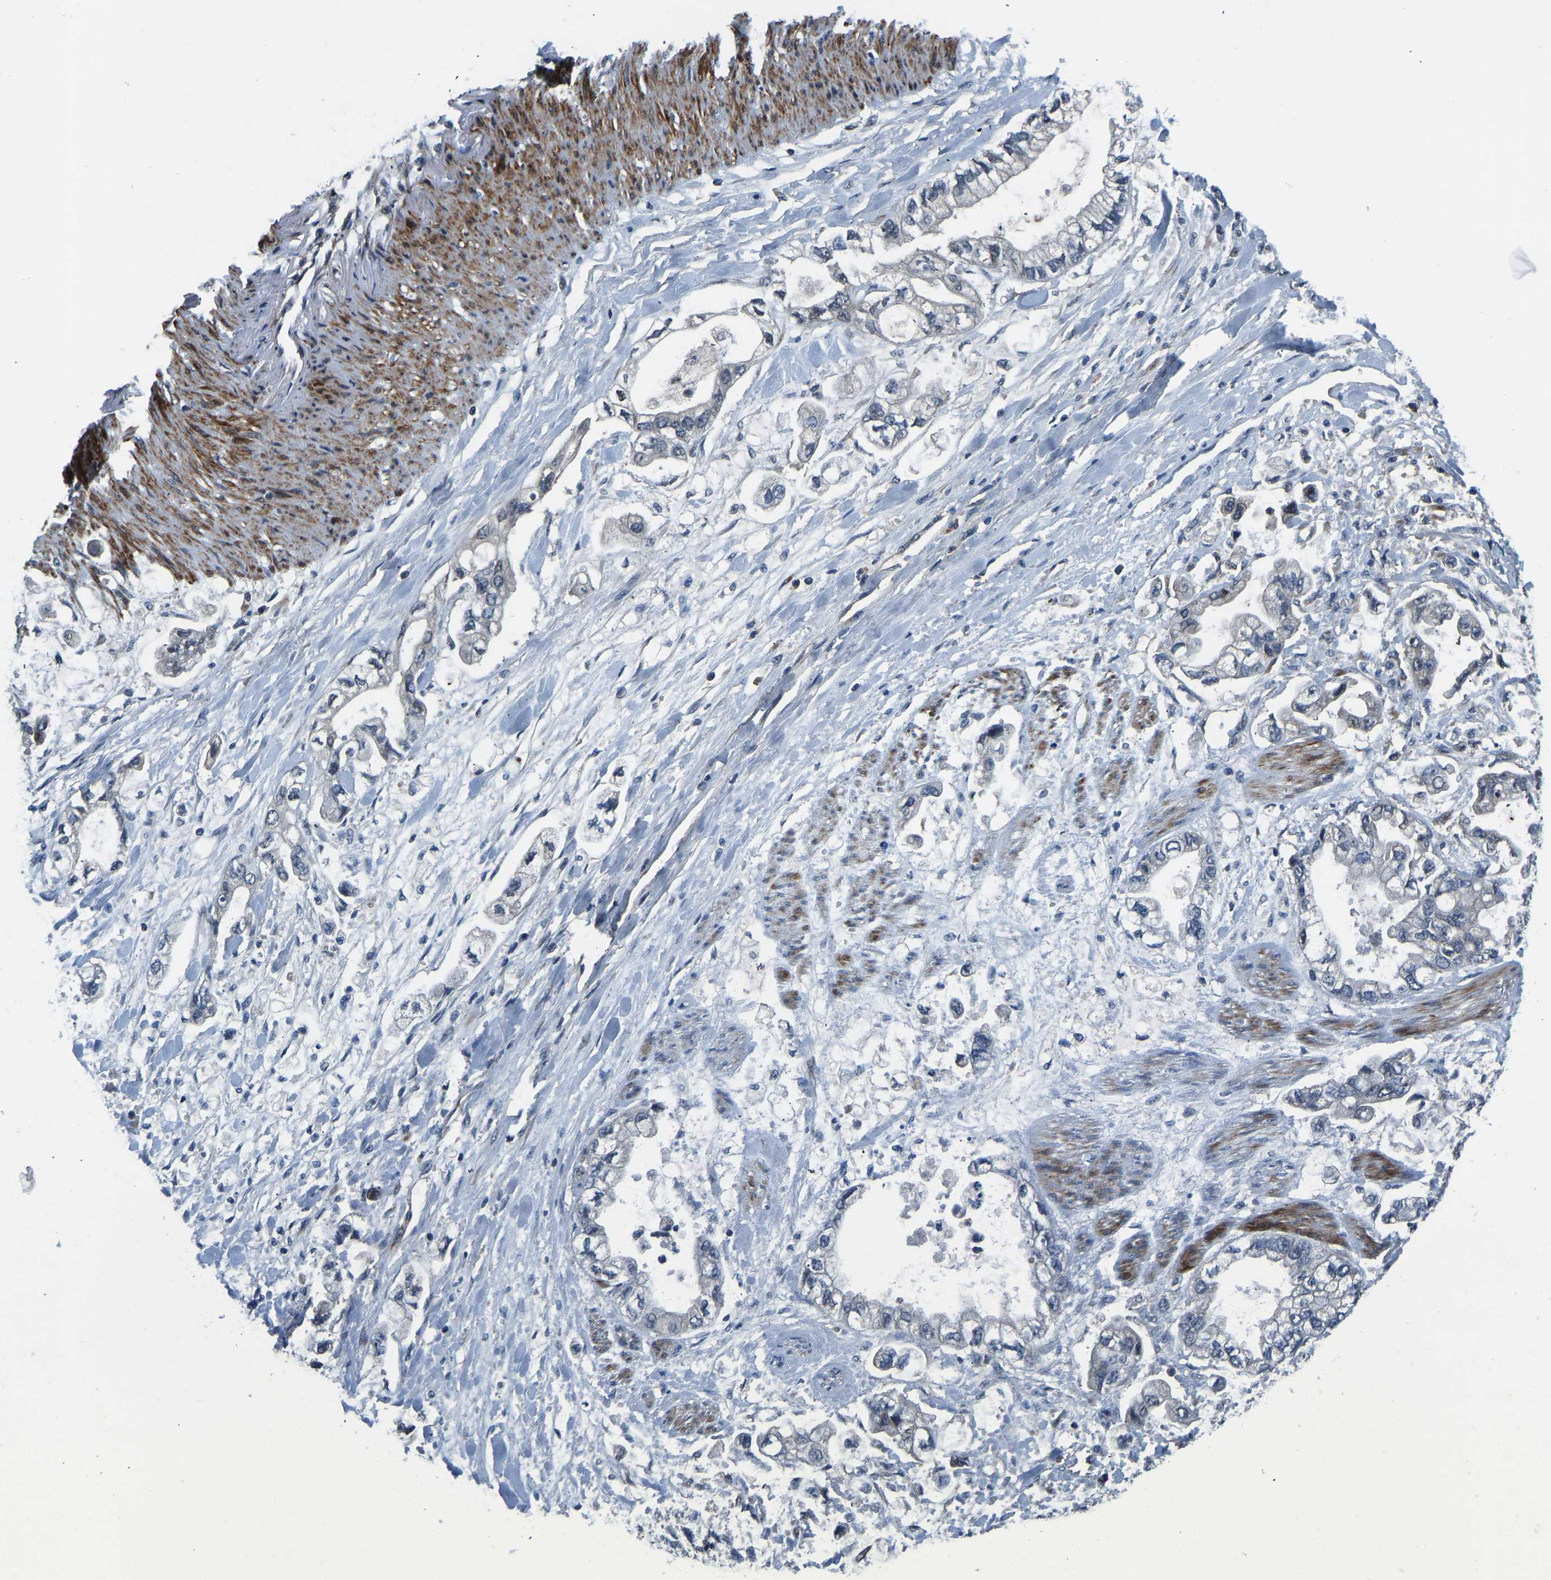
{"staining": {"intensity": "negative", "quantity": "none", "location": "none"}, "tissue": "stomach cancer", "cell_type": "Tumor cells", "image_type": "cancer", "snomed": [{"axis": "morphology", "description": "Normal tissue, NOS"}, {"axis": "morphology", "description": "Adenocarcinoma, NOS"}, {"axis": "topography", "description": "Stomach"}], "caption": "IHC image of neoplastic tissue: human stomach cancer (adenocarcinoma) stained with DAB (3,3'-diaminobenzidine) reveals no significant protein staining in tumor cells.", "gene": "RLIM", "patient": {"sex": "male", "age": 62}}